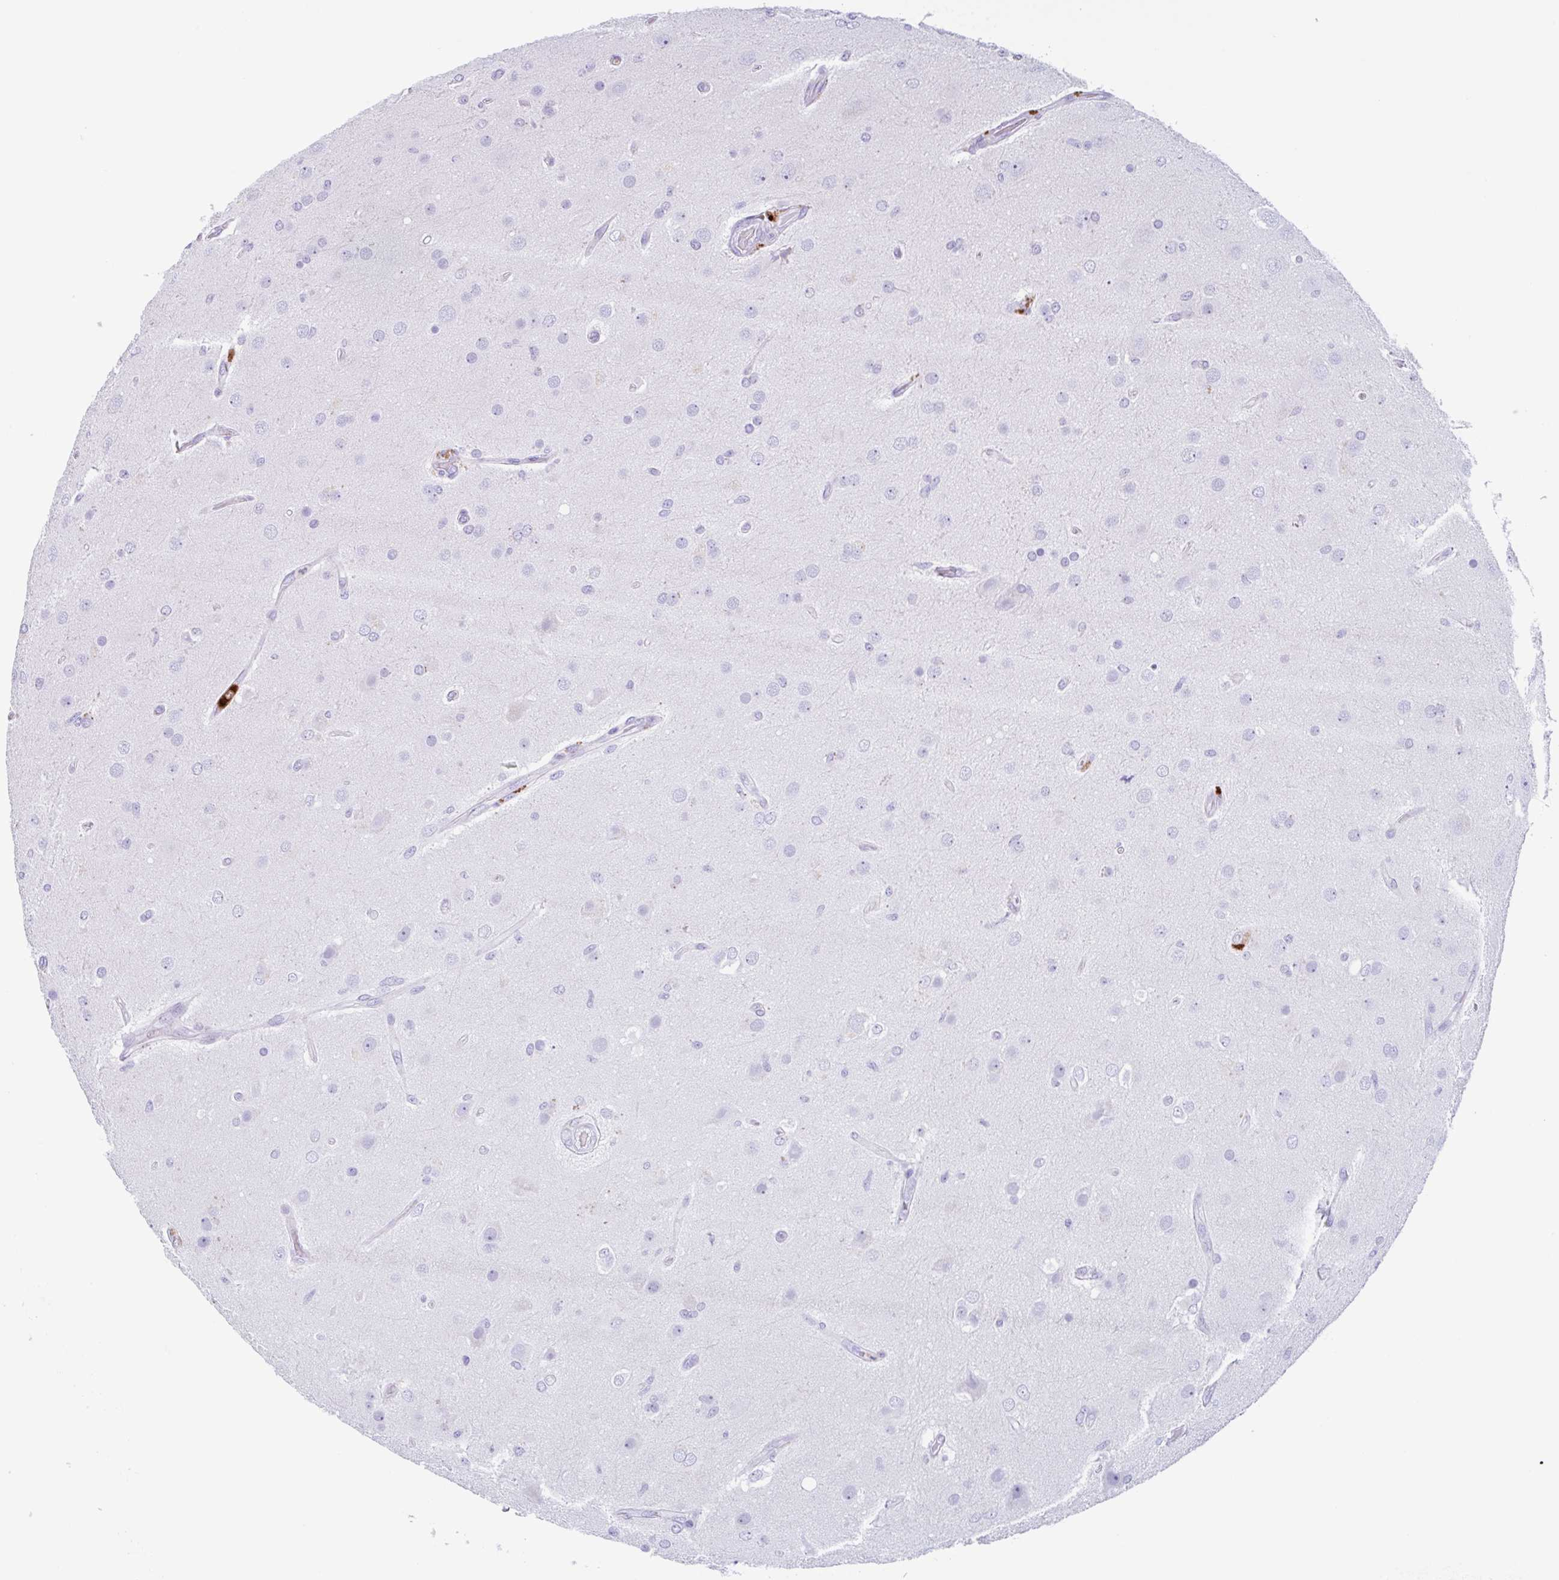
{"staining": {"intensity": "negative", "quantity": "none", "location": "none"}, "tissue": "glioma", "cell_type": "Tumor cells", "image_type": "cancer", "snomed": [{"axis": "morphology", "description": "Glioma, malignant, High grade"}, {"axis": "topography", "description": "Brain"}], "caption": "DAB immunohistochemical staining of human glioma demonstrates no significant staining in tumor cells. The staining was performed using DAB to visualize the protein expression in brown, while the nuclei were stained in blue with hematoxylin (Magnification: 20x).", "gene": "DTWD2", "patient": {"sex": "male", "age": 53}}